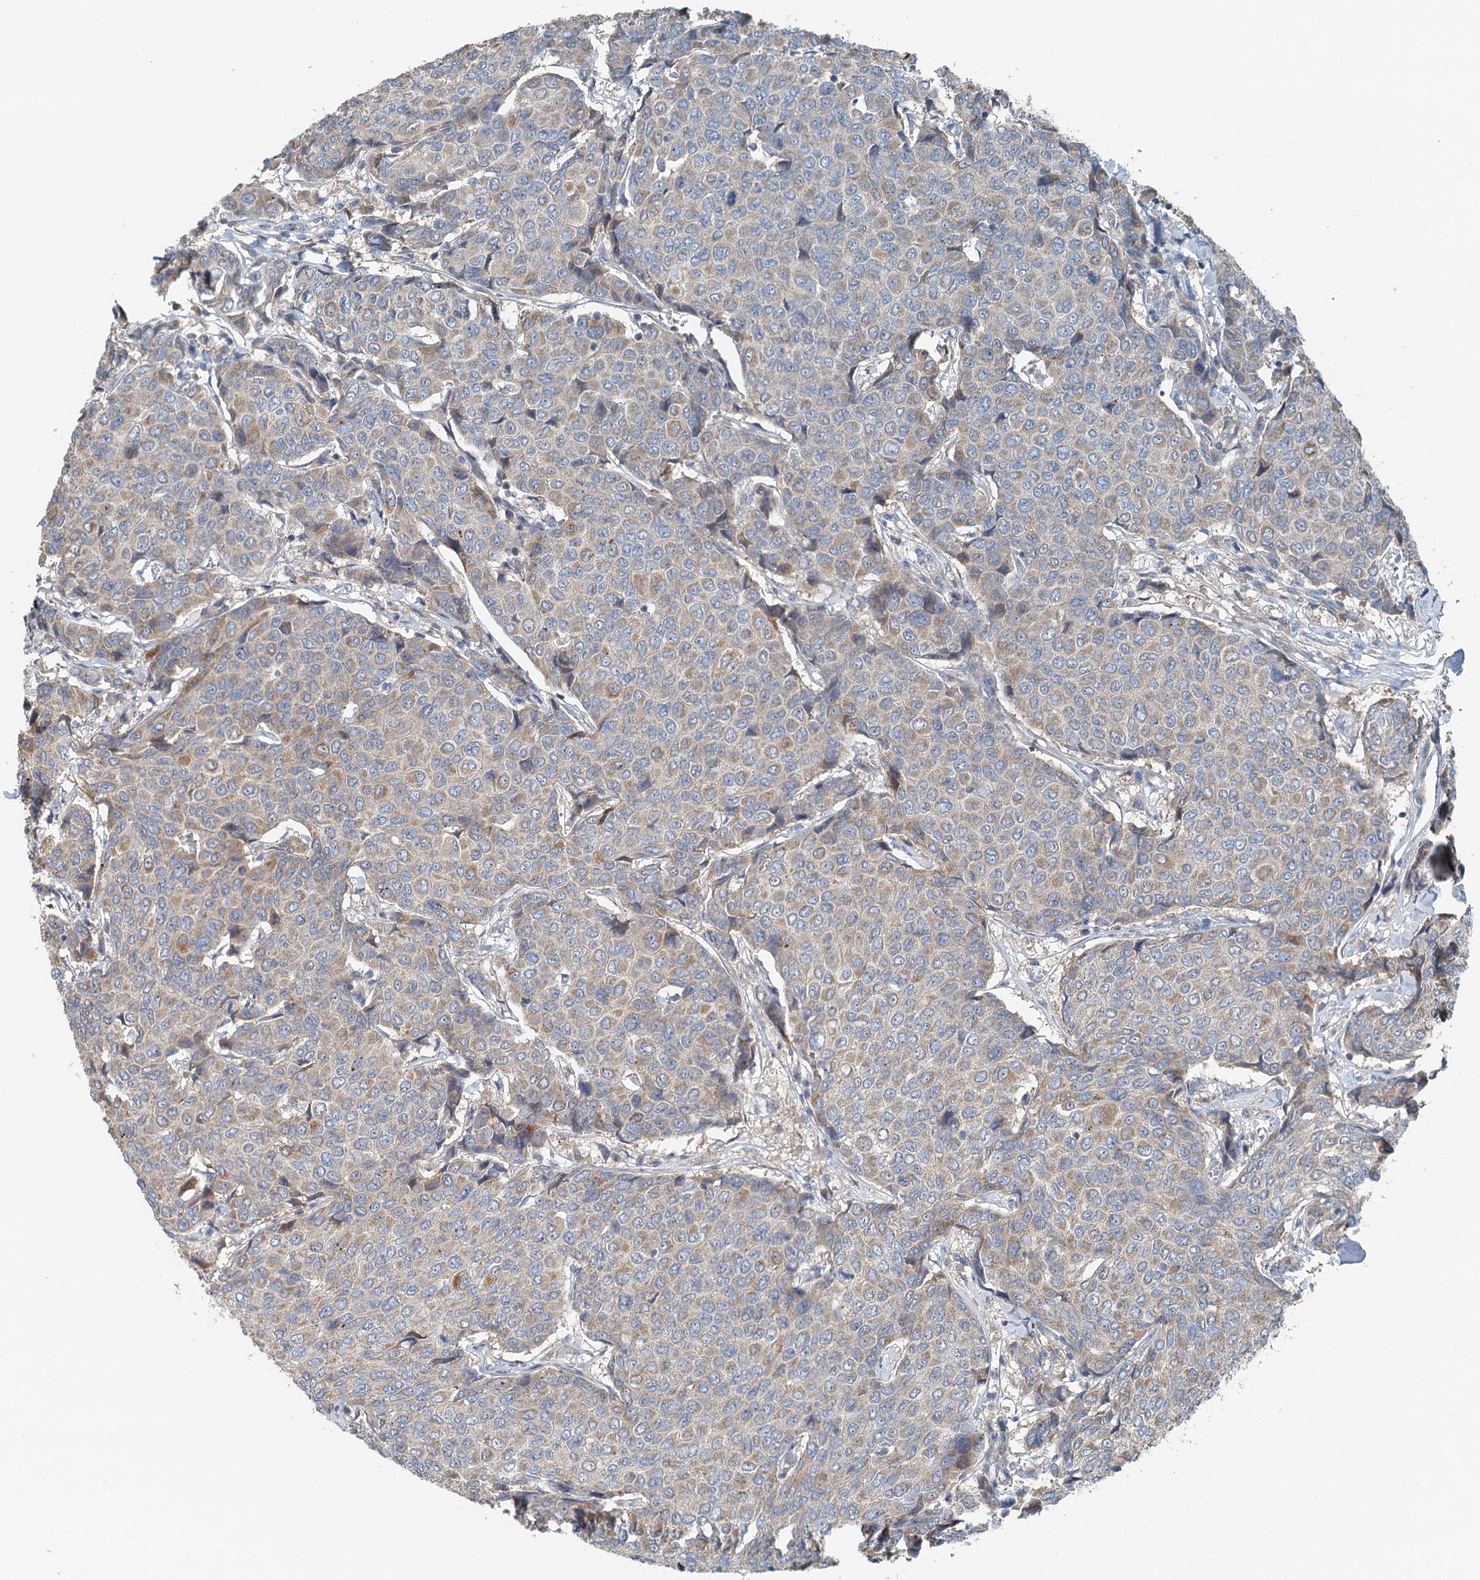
{"staining": {"intensity": "weak", "quantity": "<25%", "location": "cytoplasmic/membranous"}, "tissue": "breast cancer", "cell_type": "Tumor cells", "image_type": "cancer", "snomed": [{"axis": "morphology", "description": "Duct carcinoma"}, {"axis": "topography", "description": "Breast"}], "caption": "High magnification brightfield microscopy of breast cancer (invasive ductal carcinoma) stained with DAB (brown) and counterstained with hematoxylin (blue): tumor cells show no significant staining.", "gene": "CHCHD5", "patient": {"sex": "female", "age": 55}}